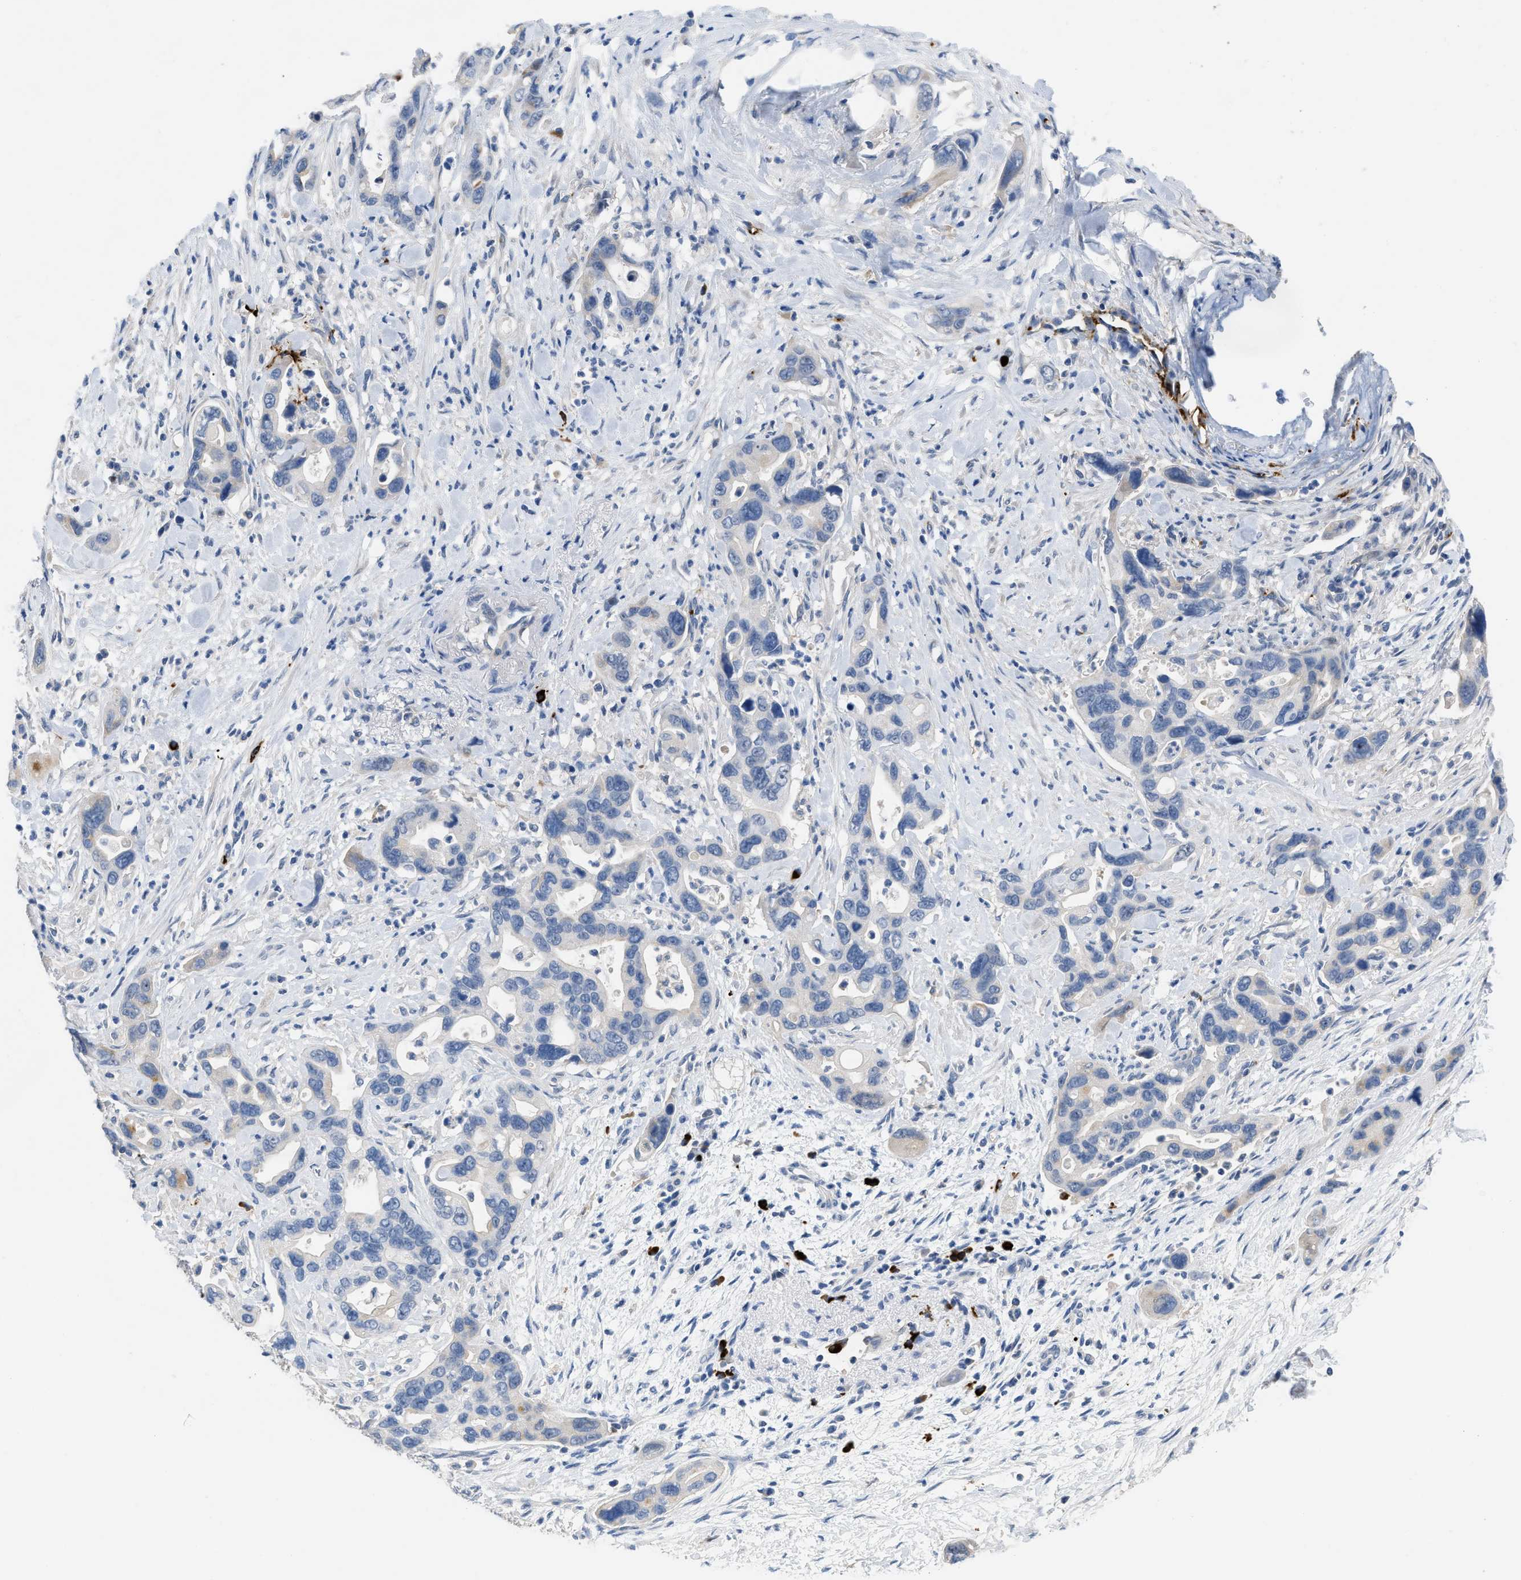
{"staining": {"intensity": "negative", "quantity": "none", "location": "none"}, "tissue": "pancreatic cancer", "cell_type": "Tumor cells", "image_type": "cancer", "snomed": [{"axis": "morphology", "description": "Adenocarcinoma, NOS"}, {"axis": "topography", "description": "Pancreas"}], "caption": "Immunohistochemistry (IHC) of human pancreatic adenocarcinoma reveals no positivity in tumor cells. The staining was performed using DAB (3,3'-diaminobenzidine) to visualize the protein expression in brown, while the nuclei were stained in blue with hematoxylin (Magnification: 20x).", "gene": "FGF18", "patient": {"sex": "female", "age": 70}}